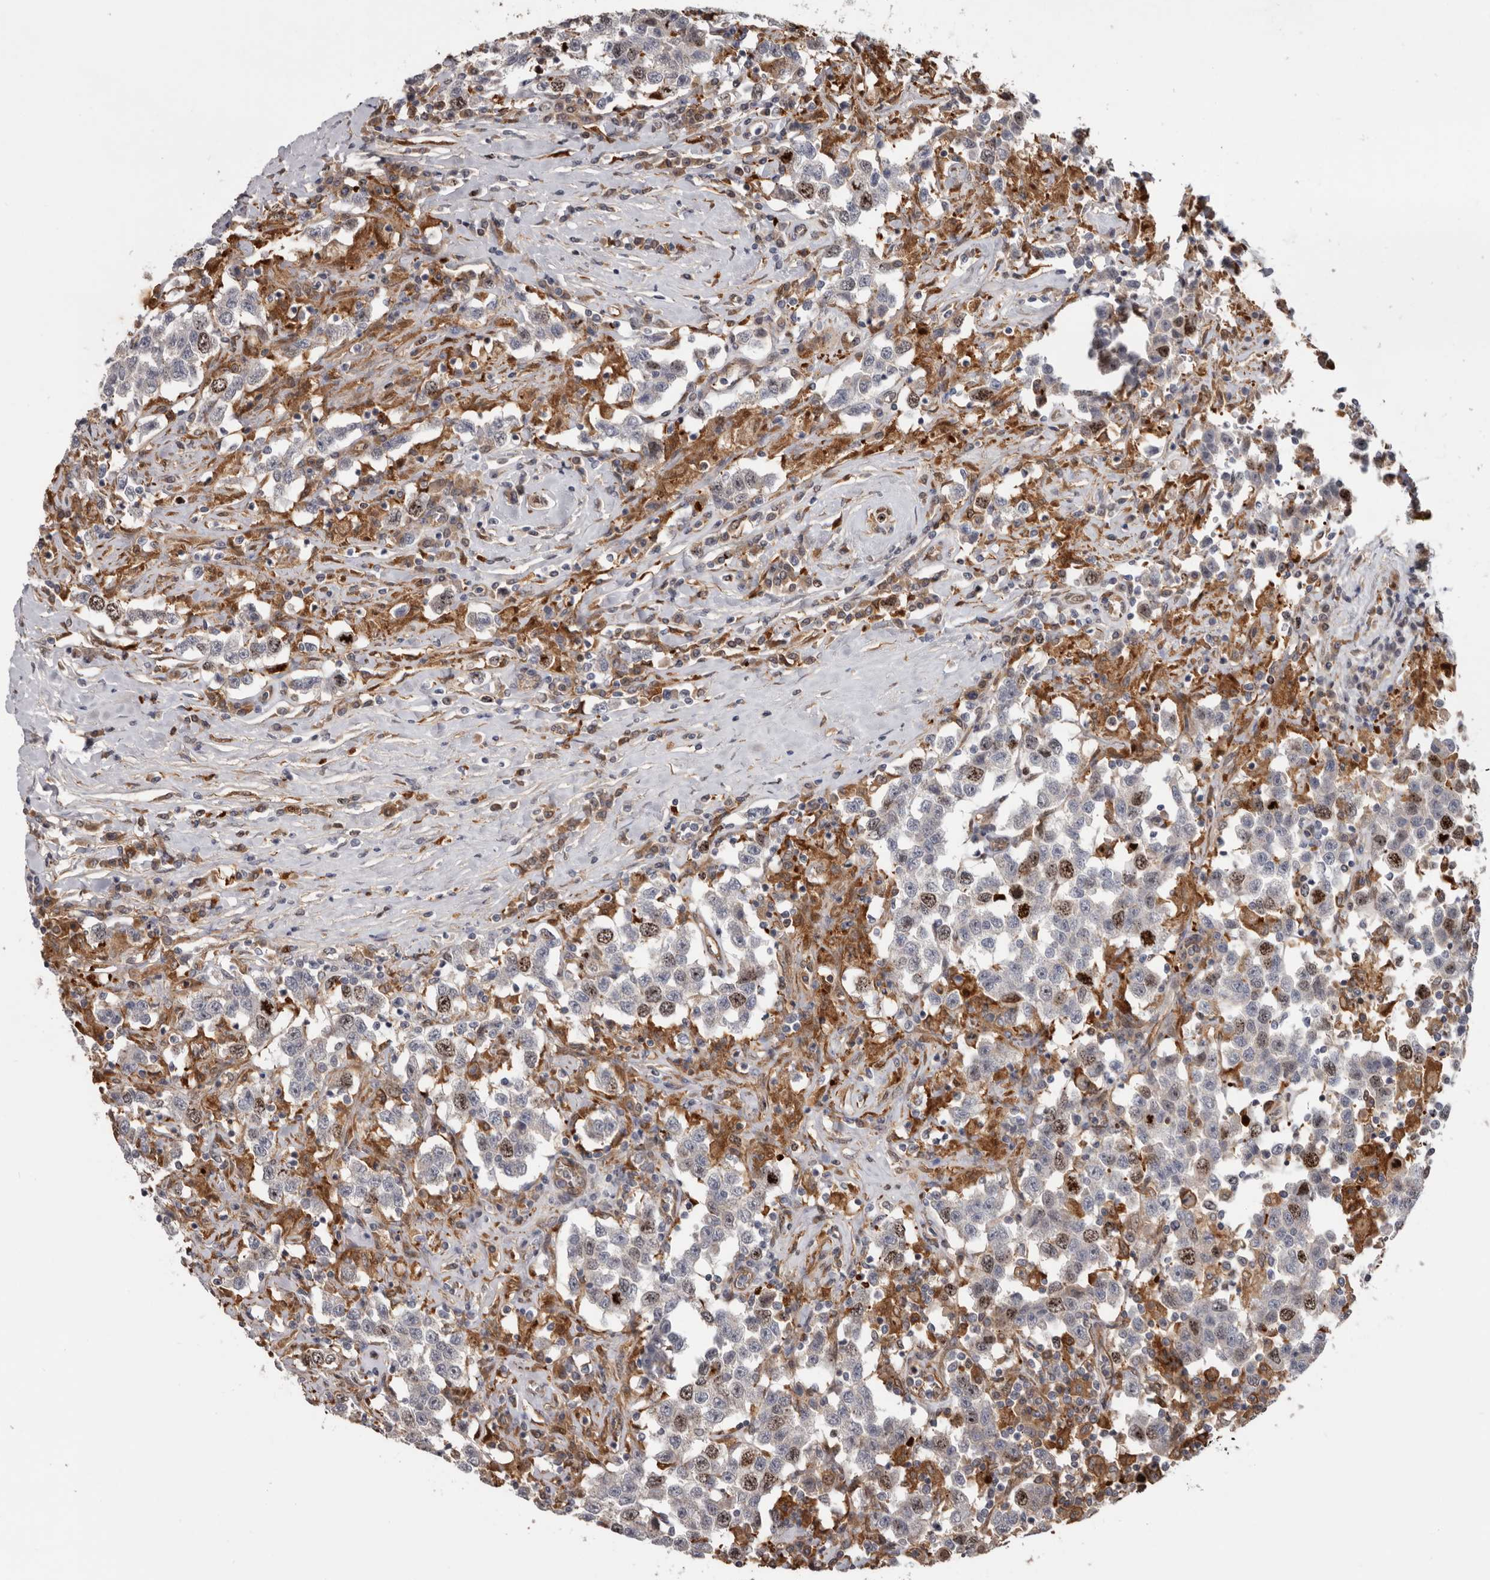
{"staining": {"intensity": "moderate", "quantity": "<25%", "location": "nuclear"}, "tissue": "testis cancer", "cell_type": "Tumor cells", "image_type": "cancer", "snomed": [{"axis": "morphology", "description": "Seminoma, NOS"}, {"axis": "topography", "description": "Testis"}], "caption": "The immunohistochemical stain highlights moderate nuclear staining in tumor cells of testis cancer (seminoma) tissue. The protein is shown in brown color, while the nuclei are stained blue.", "gene": "CDCA8", "patient": {"sex": "male", "age": 41}}